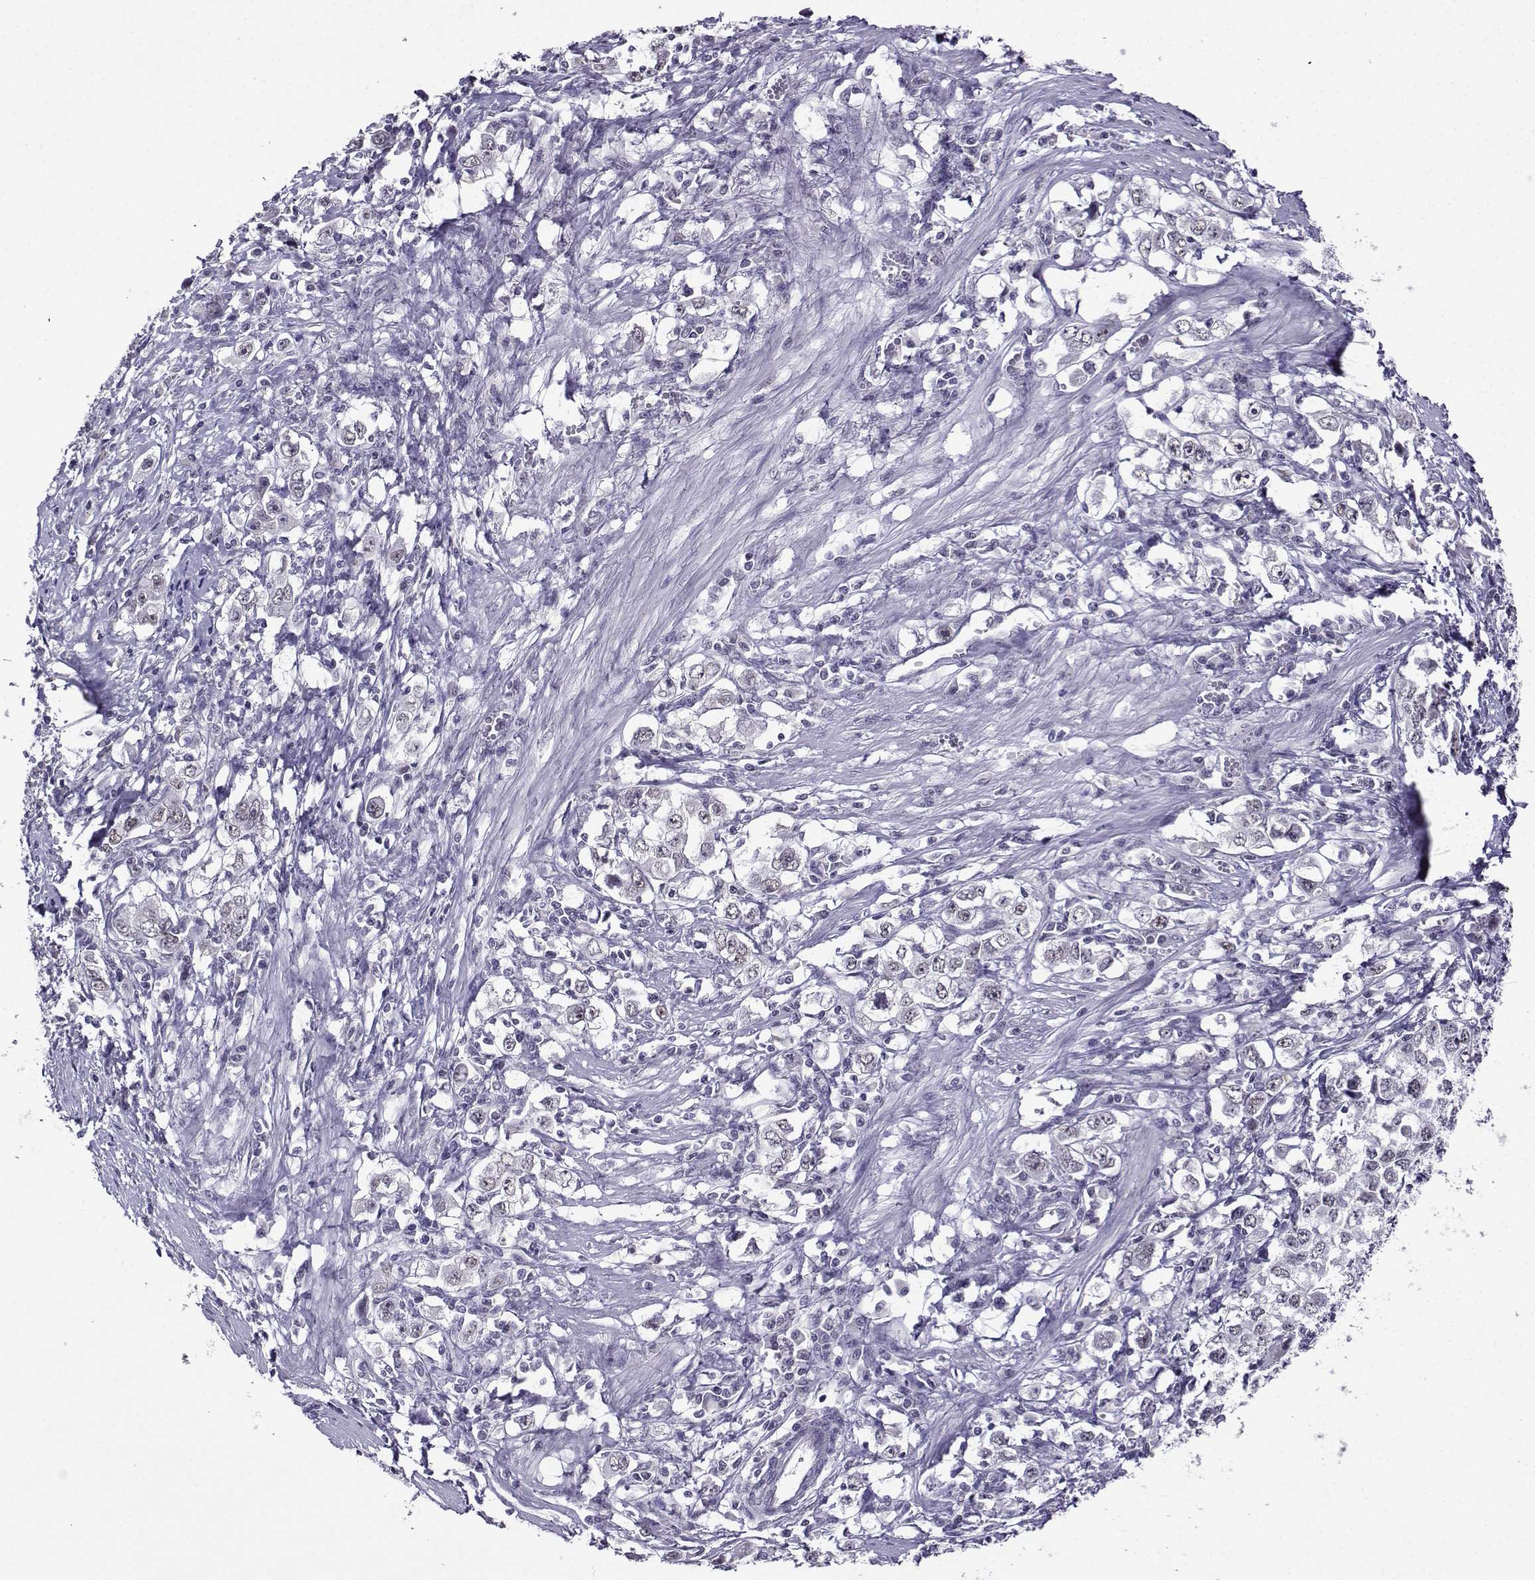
{"staining": {"intensity": "negative", "quantity": "none", "location": "none"}, "tissue": "stomach cancer", "cell_type": "Tumor cells", "image_type": "cancer", "snomed": [{"axis": "morphology", "description": "Adenocarcinoma, NOS"}, {"axis": "topography", "description": "Stomach, lower"}], "caption": "This is an IHC image of stomach adenocarcinoma. There is no staining in tumor cells.", "gene": "LRFN2", "patient": {"sex": "female", "age": 72}}